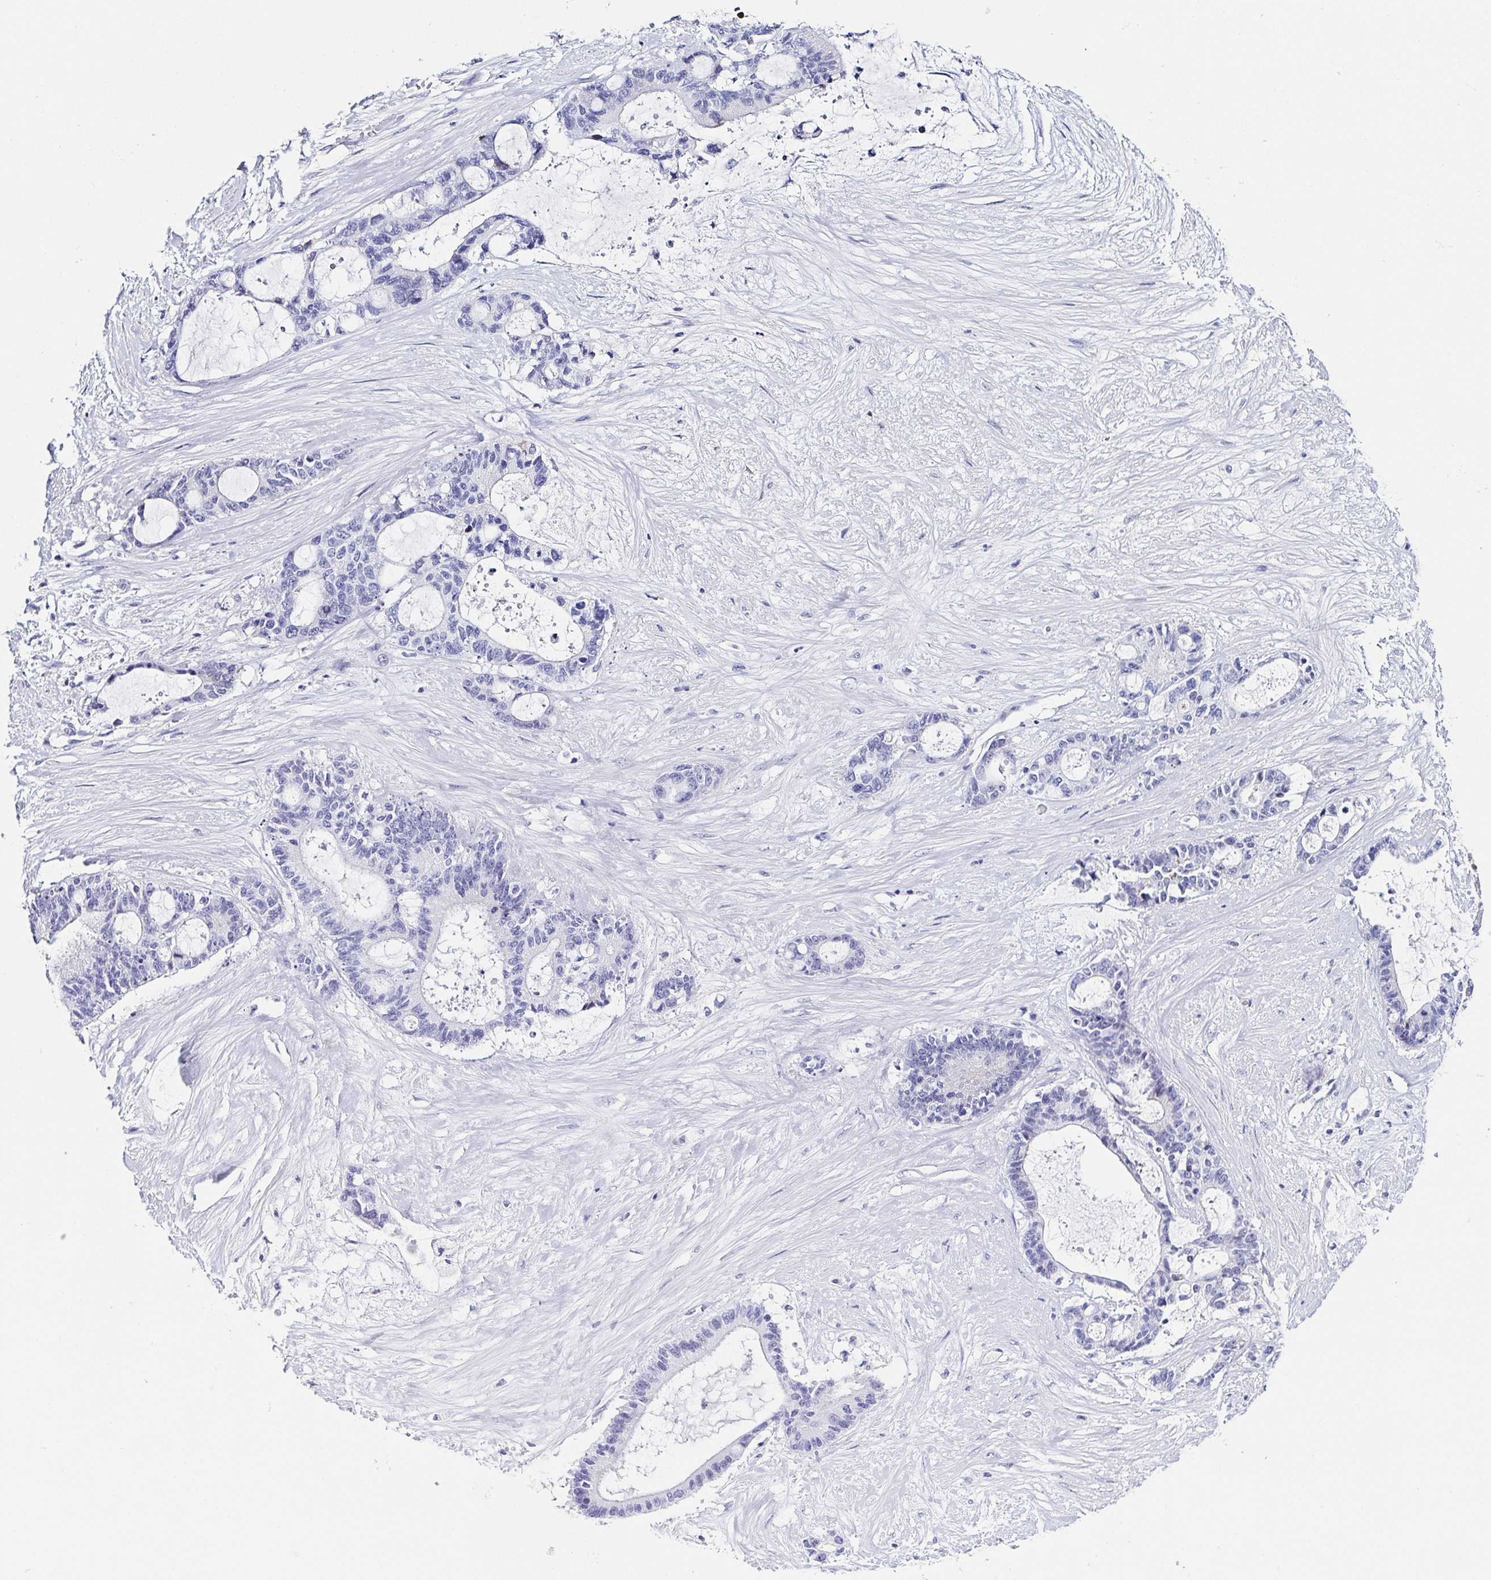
{"staining": {"intensity": "negative", "quantity": "none", "location": "none"}, "tissue": "liver cancer", "cell_type": "Tumor cells", "image_type": "cancer", "snomed": [{"axis": "morphology", "description": "Normal tissue, NOS"}, {"axis": "morphology", "description": "Cholangiocarcinoma"}, {"axis": "topography", "description": "Liver"}, {"axis": "topography", "description": "Peripheral nerve tissue"}], "caption": "Tumor cells are negative for protein expression in human liver cholangiocarcinoma.", "gene": "TNNT2", "patient": {"sex": "female", "age": 73}}